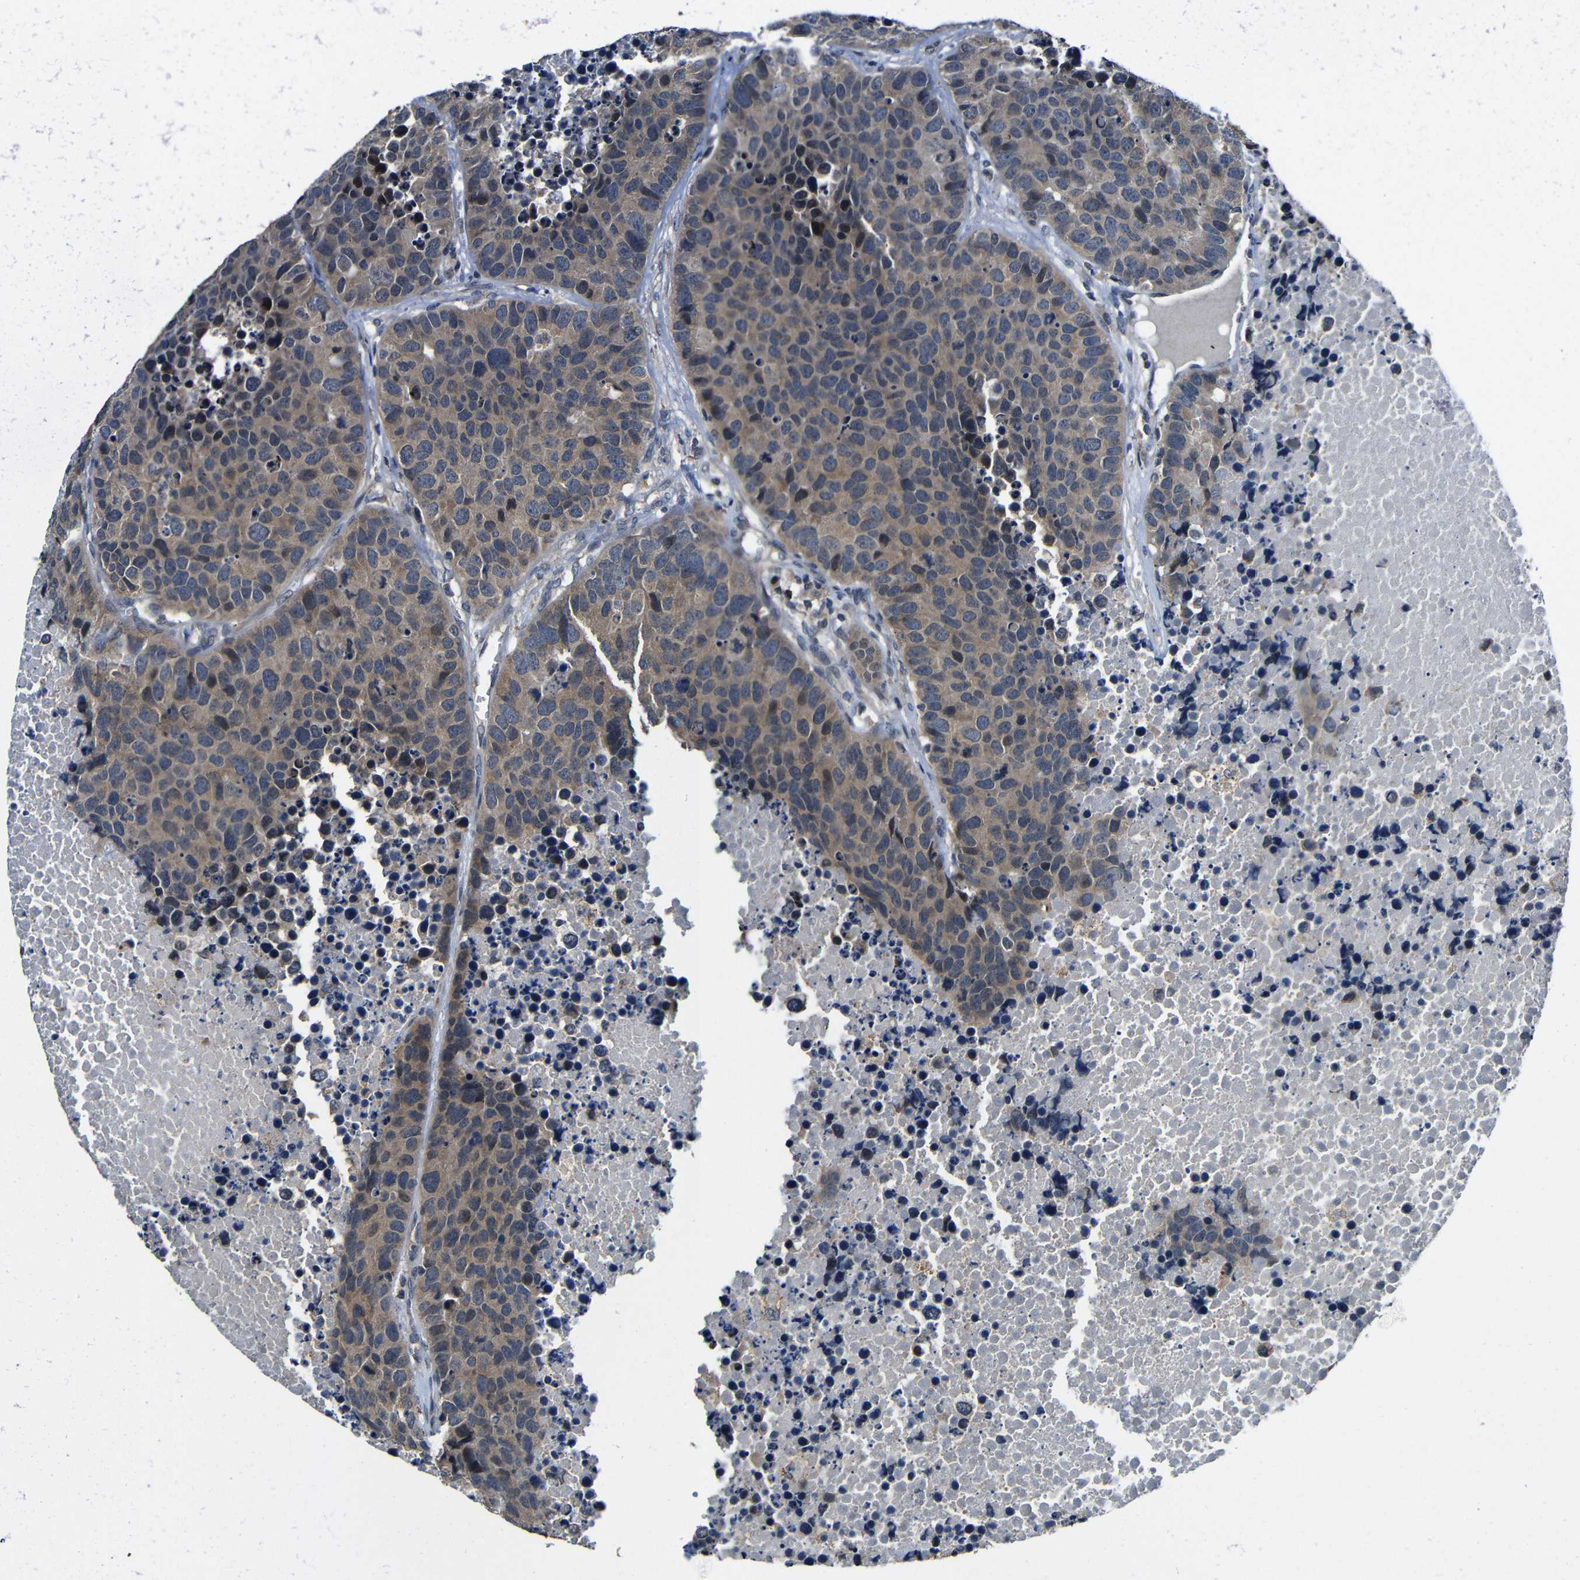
{"staining": {"intensity": "moderate", "quantity": ">75%", "location": "cytoplasmic/membranous"}, "tissue": "carcinoid", "cell_type": "Tumor cells", "image_type": "cancer", "snomed": [{"axis": "morphology", "description": "Carcinoid, malignant, NOS"}, {"axis": "topography", "description": "Lung"}], "caption": "A brown stain shows moderate cytoplasmic/membranous expression of a protein in human carcinoid tumor cells.", "gene": "C6orf89", "patient": {"sex": "male", "age": 60}}